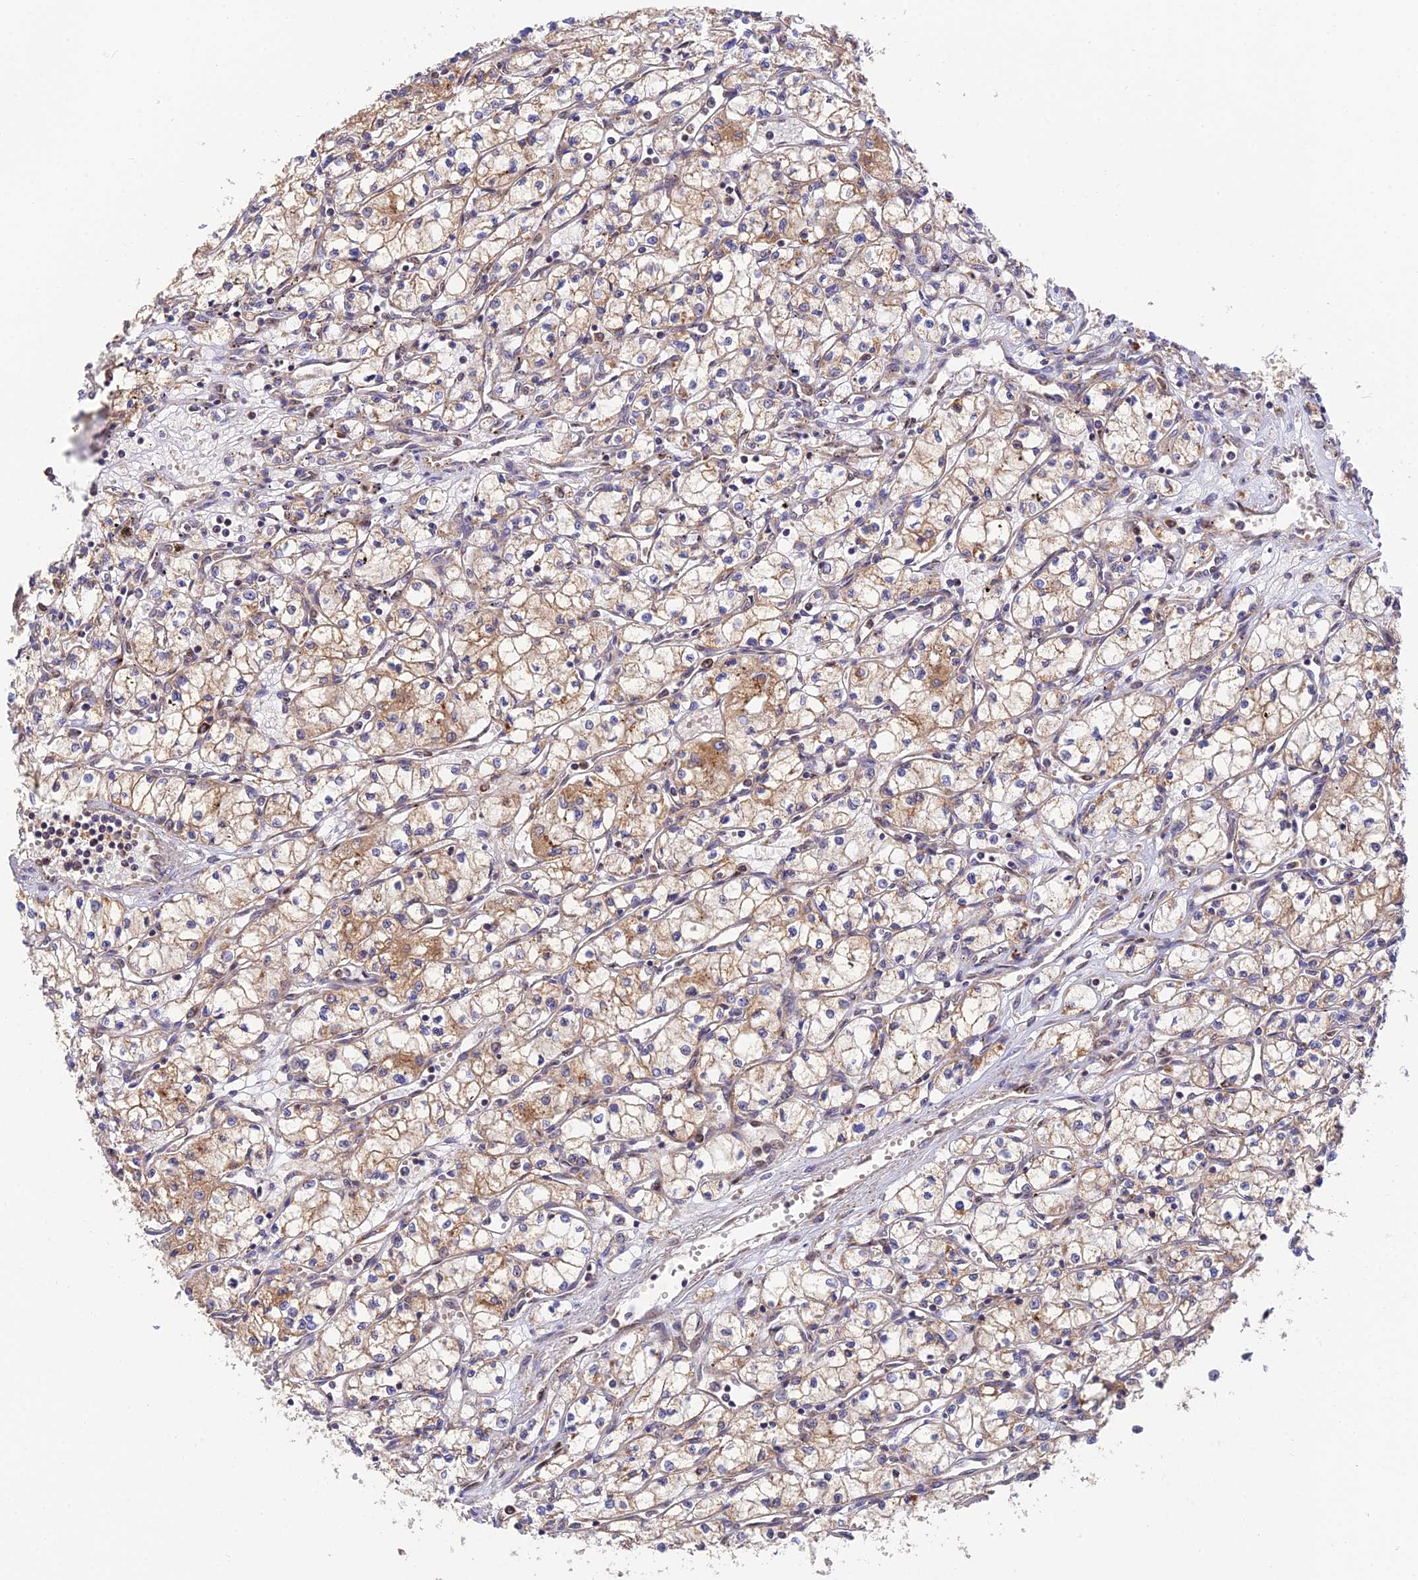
{"staining": {"intensity": "weak", "quantity": ">75%", "location": "cytoplasmic/membranous"}, "tissue": "renal cancer", "cell_type": "Tumor cells", "image_type": "cancer", "snomed": [{"axis": "morphology", "description": "Adenocarcinoma, NOS"}, {"axis": "topography", "description": "Kidney"}], "caption": "Immunohistochemistry of renal adenocarcinoma exhibits low levels of weak cytoplasmic/membranous staining in about >75% of tumor cells.", "gene": "PODNL1", "patient": {"sex": "male", "age": 59}}